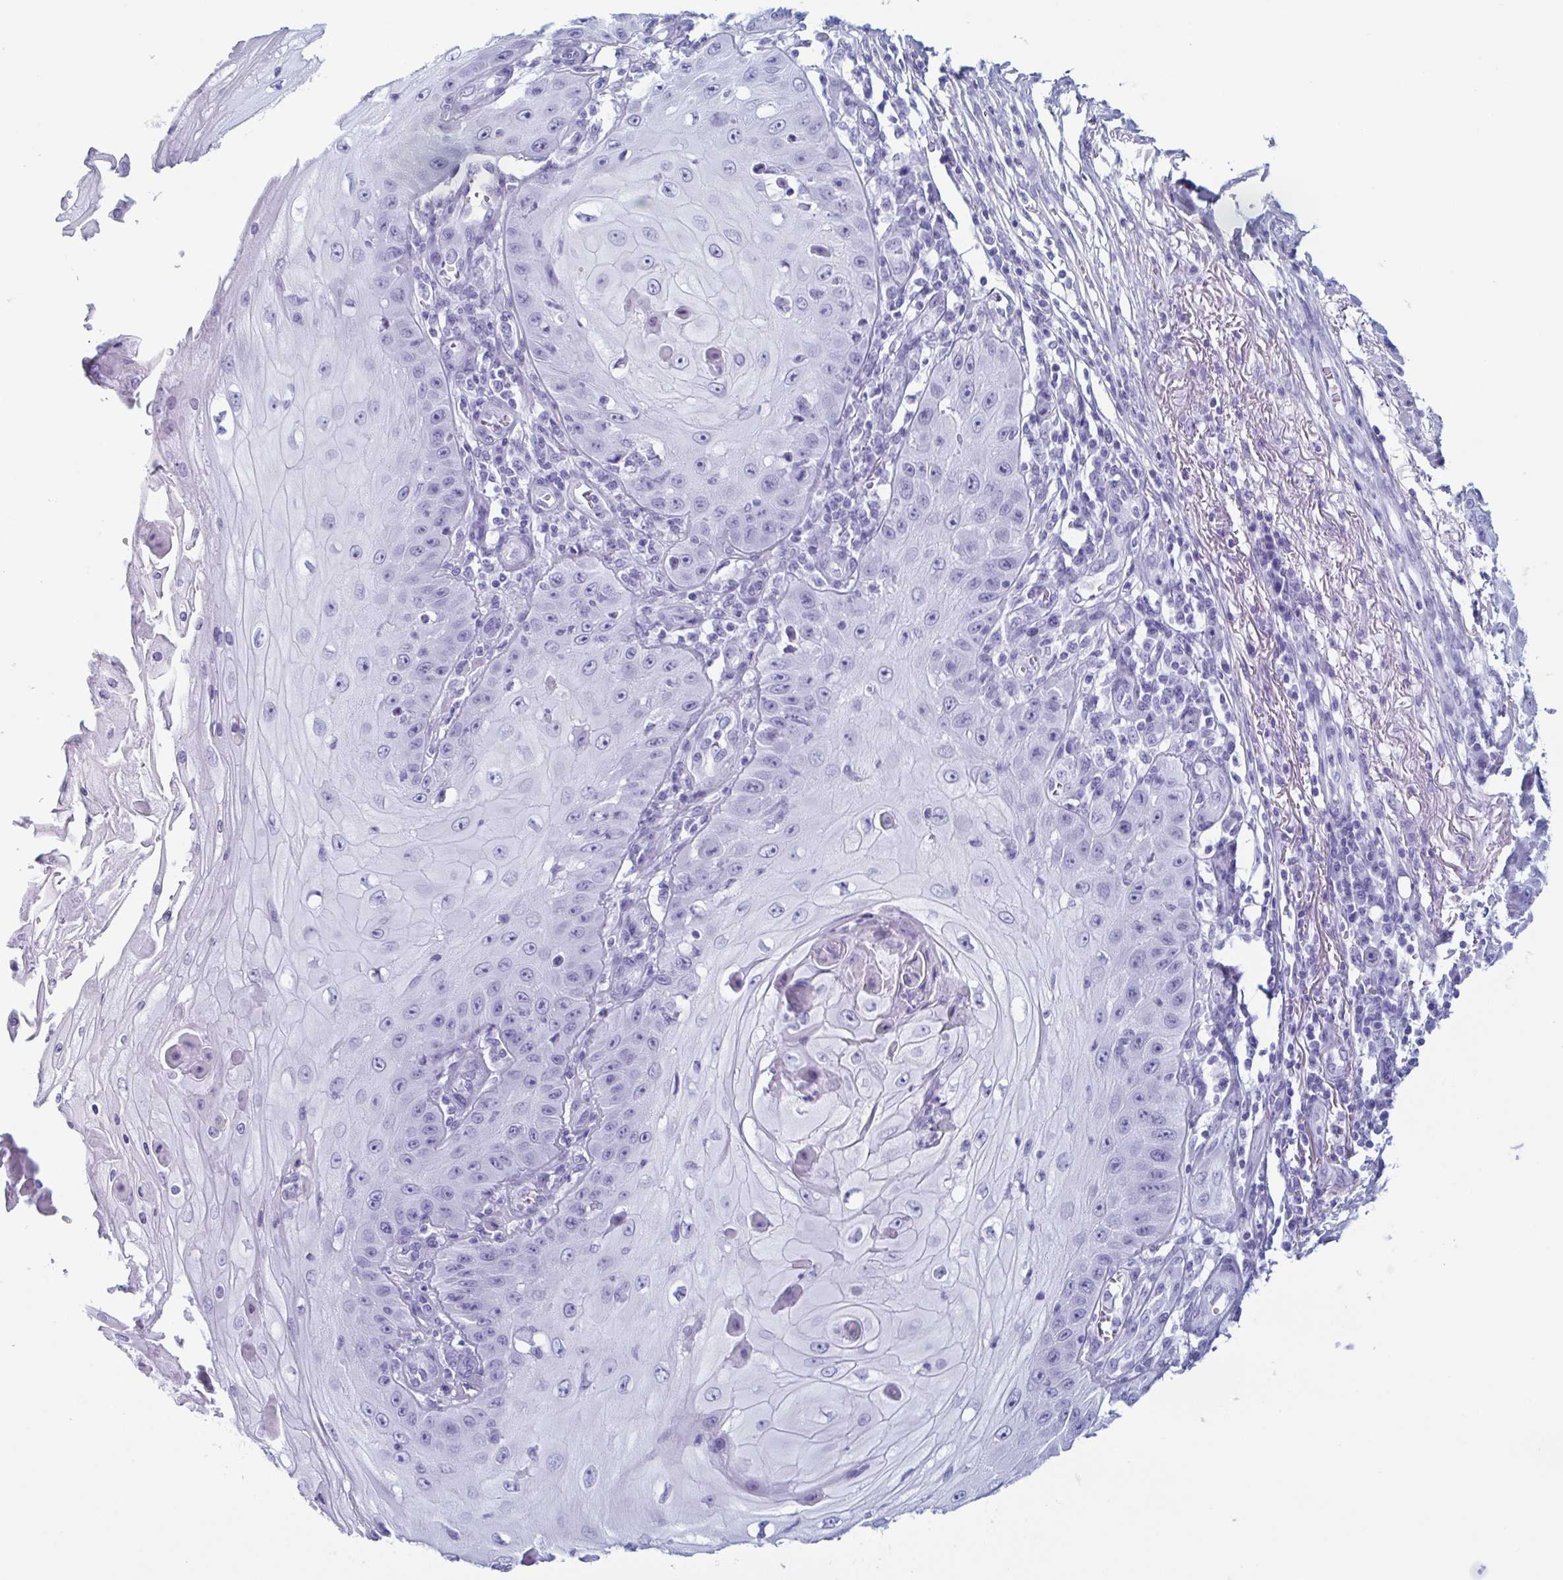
{"staining": {"intensity": "negative", "quantity": "none", "location": "none"}, "tissue": "skin cancer", "cell_type": "Tumor cells", "image_type": "cancer", "snomed": [{"axis": "morphology", "description": "Squamous cell carcinoma, NOS"}, {"axis": "topography", "description": "Skin"}], "caption": "The image shows no significant expression in tumor cells of skin squamous cell carcinoma. (Brightfield microscopy of DAB (3,3'-diaminobenzidine) immunohistochemistry at high magnification).", "gene": "ENKUR", "patient": {"sex": "male", "age": 70}}